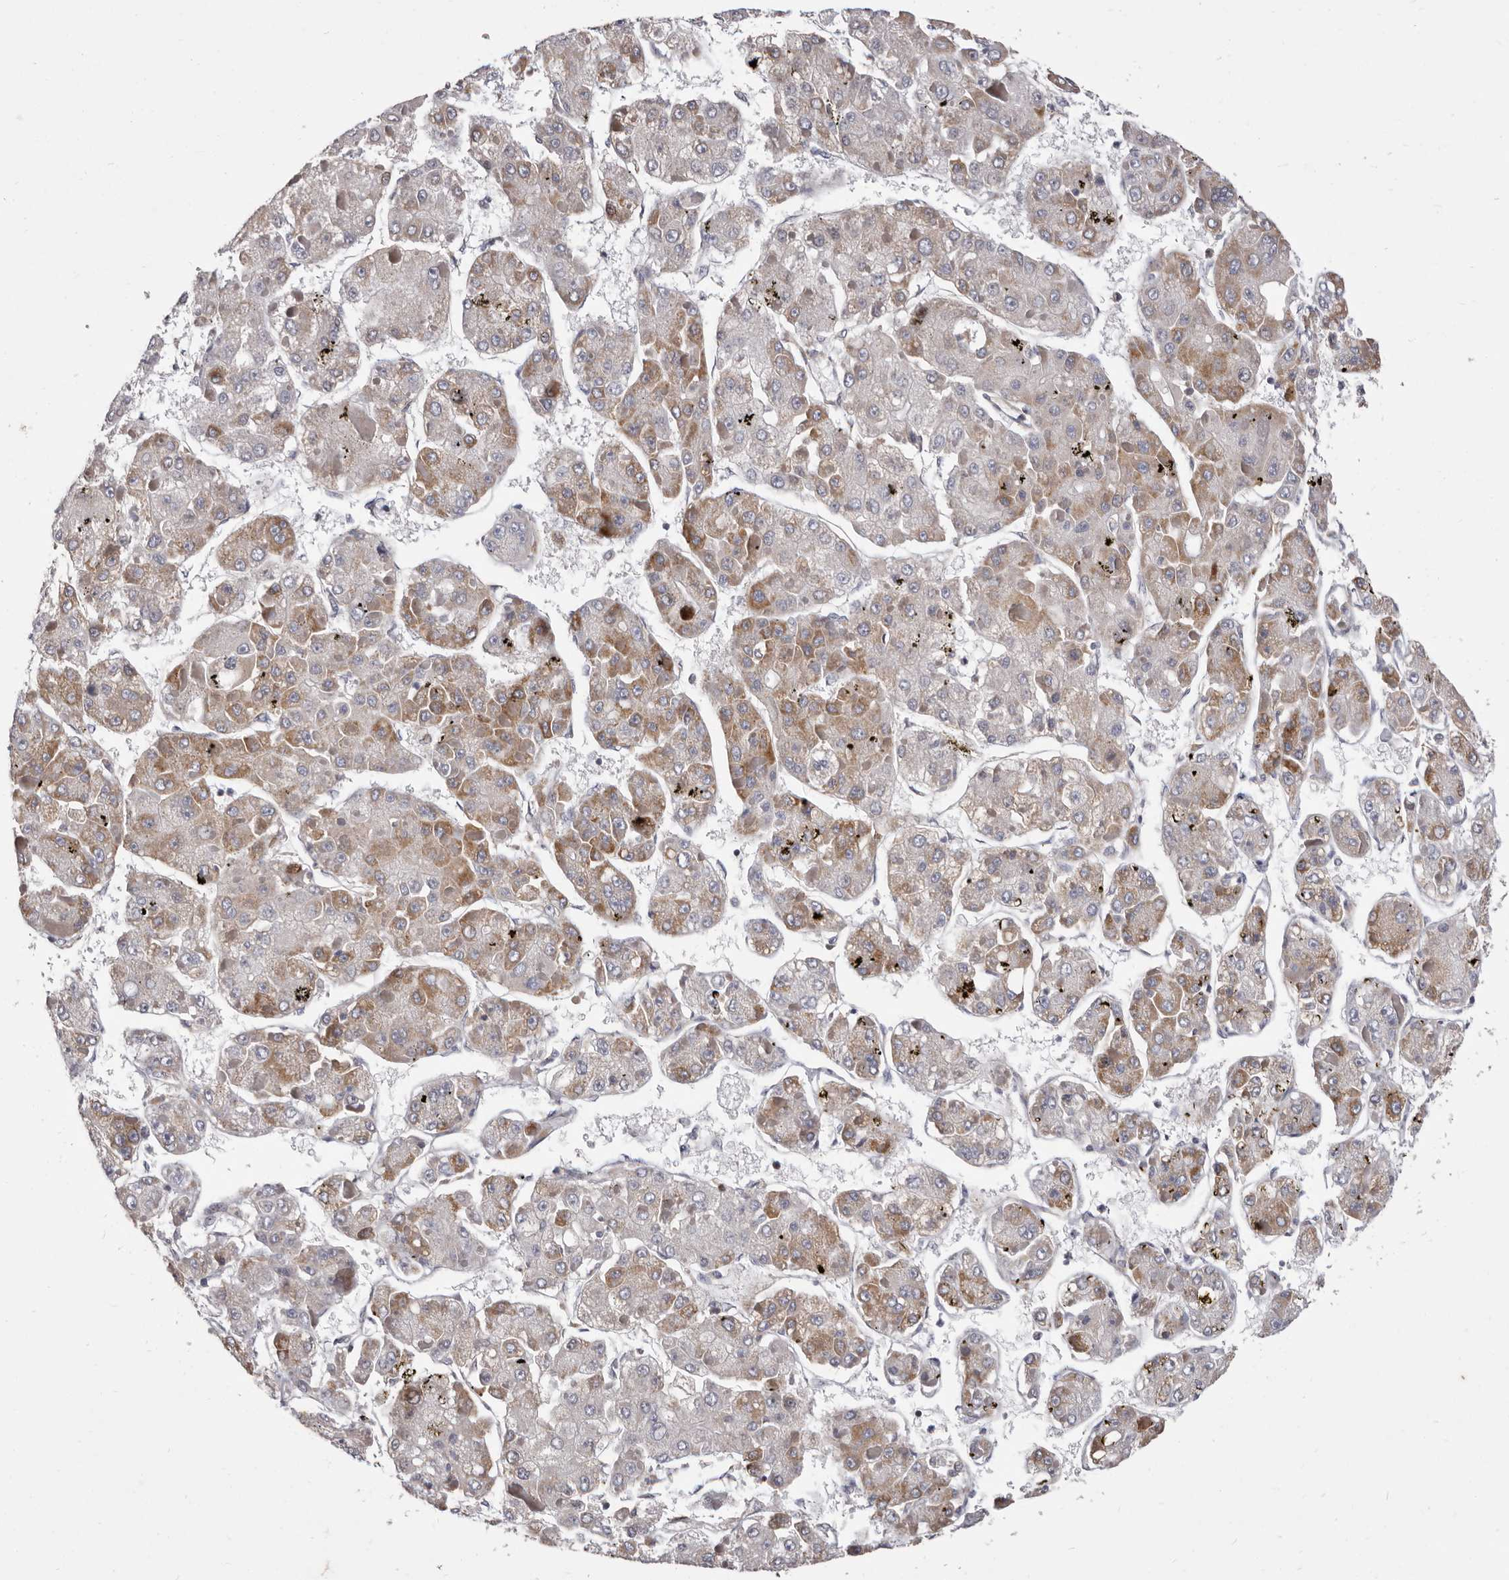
{"staining": {"intensity": "moderate", "quantity": "25%-75%", "location": "cytoplasmic/membranous"}, "tissue": "liver cancer", "cell_type": "Tumor cells", "image_type": "cancer", "snomed": [{"axis": "morphology", "description": "Carcinoma, Hepatocellular, NOS"}, {"axis": "topography", "description": "Liver"}], "caption": "Protein staining exhibits moderate cytoplasmic/membranous positivity in approximately 25%-75% of tumor cells in liver cancer (hepatocellular carcinoma).", "gene": "TIMM17B", "patient": {"sex": "female", "age": 73}}